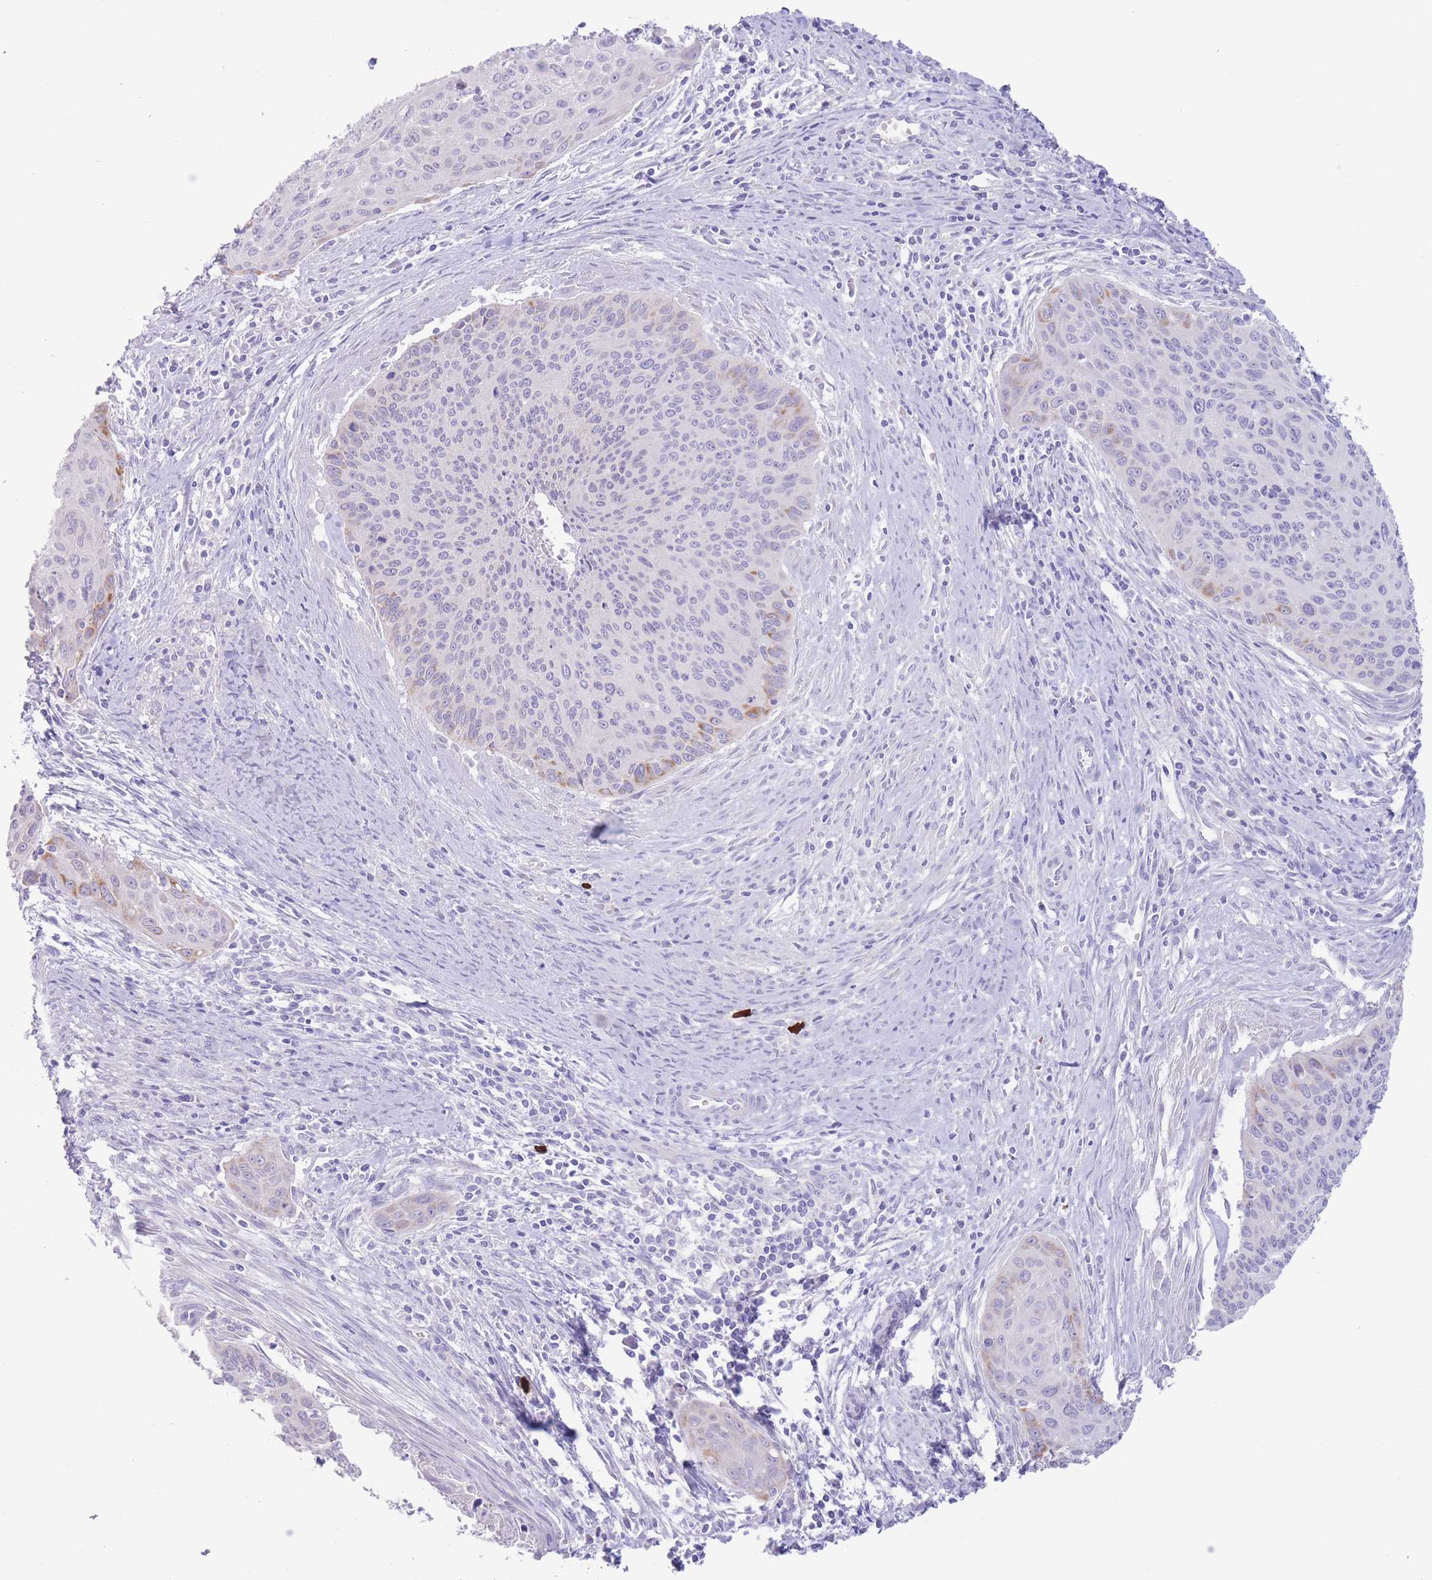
{"staining": {"intensity": "negative", "quantity": "none", "location": "none"}, "tissue": "cervical cancer", "cell_type": "Tumor cells", "image_type": "cancer", "snomed": [{"axis": "morphology", "description": "Squamous cell carcinoma, NOS"}, {"axis": "topography", "description": "Cervix"}], "caption": "A high-resolution image shows immunohistochemistry staining of cervical cancer, which reveals no significant expression in tumor cells.", "gene": "FAH", "patient": {"sex": "female", "age": 55}}